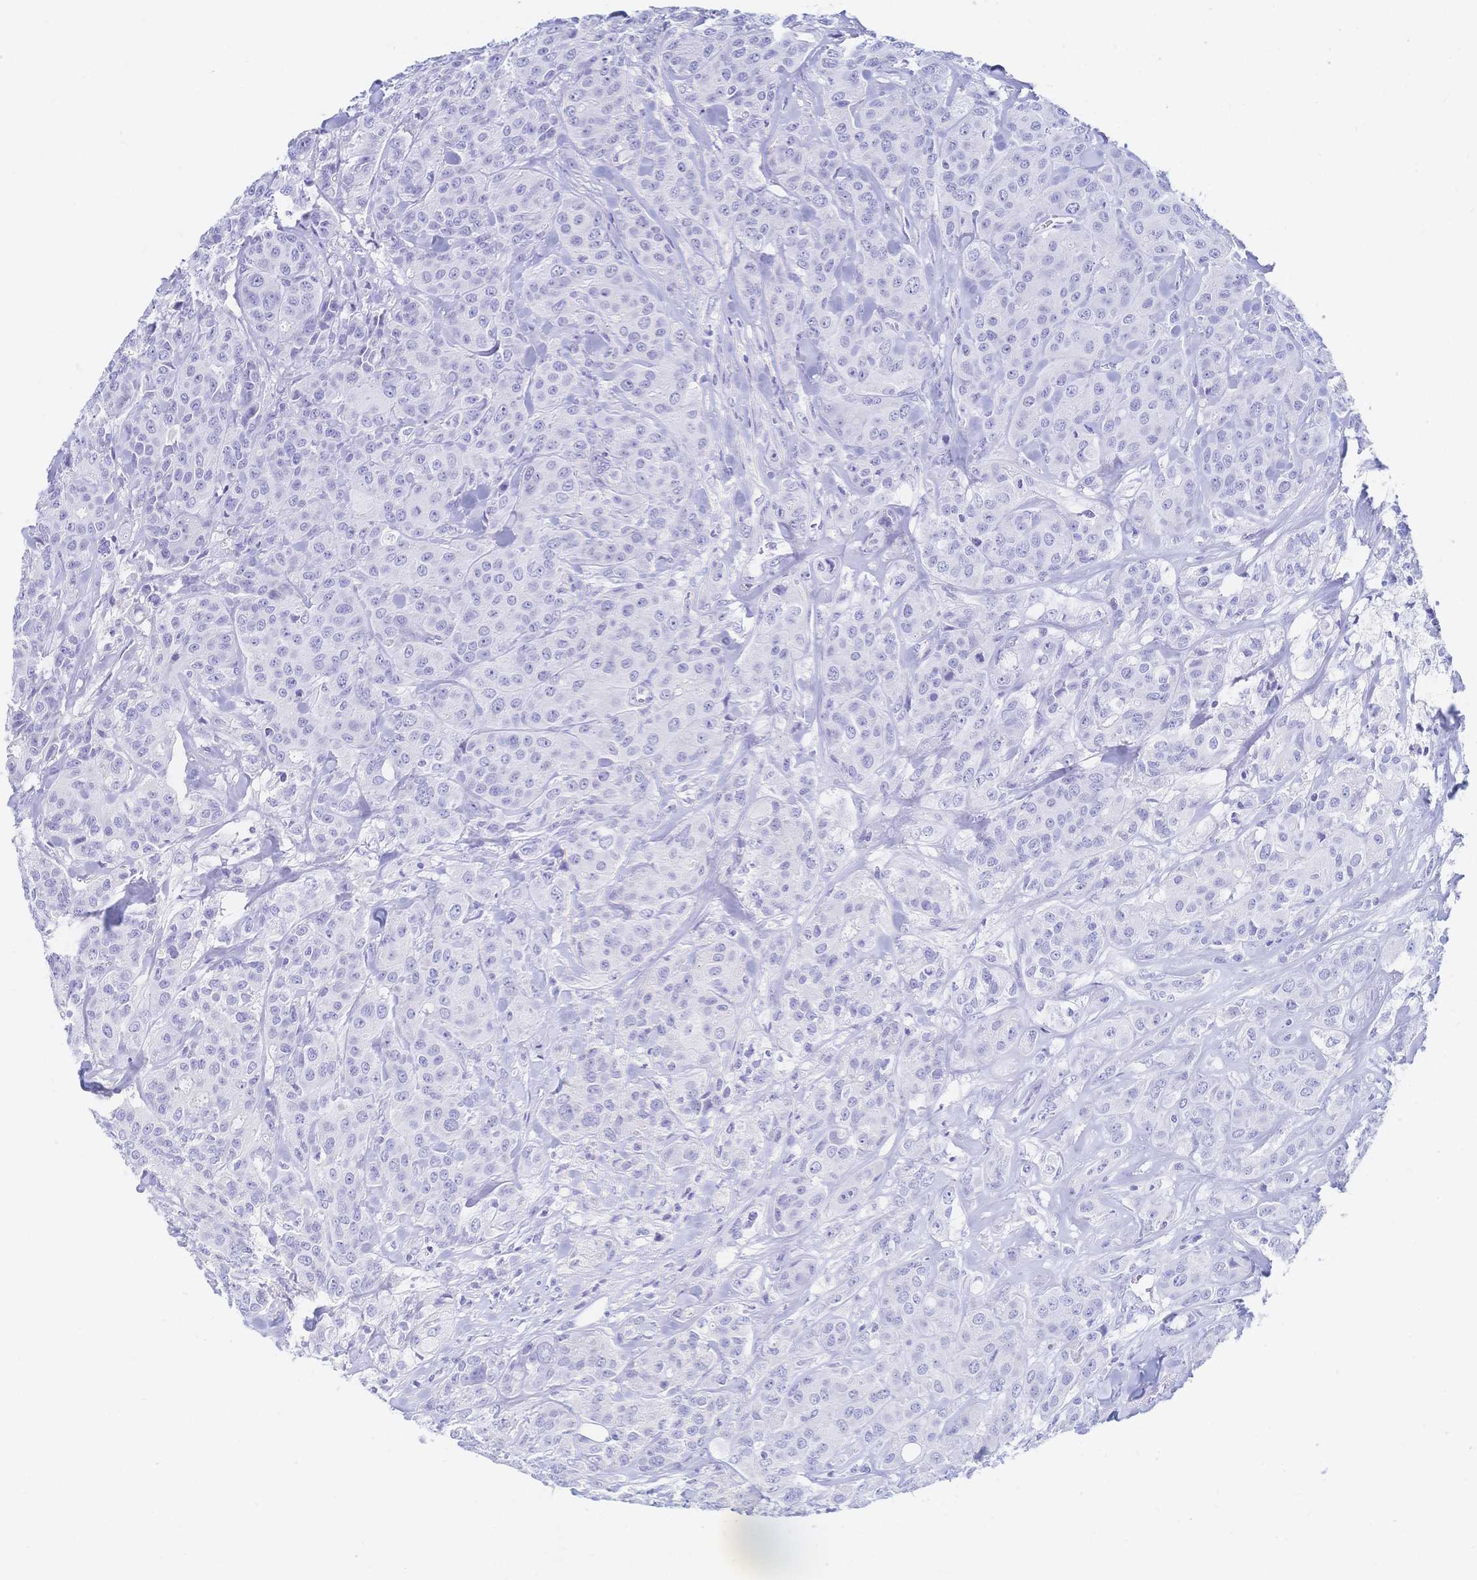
{"staining": {"intensity": "negative", "quantity": "none", "location": "none"}, "tissue": "breast cancer", "cell_type": "Tumor cells", "image_type": "cancer", "snomed": [{"axis": "morphology", "description": "Normal tissue, NOS"}, {"axis": "morphology", "description": "Duct carcinoma"}, {"axis": "topography", "description": "Breast"}], "caption": "Human breast cancer (intraductal carcinoma) stained for a protein using immunohistochemistry reveals no staining in tumor cells.", "gene": "MEP1B", "patient": {"sex": "female", "age": 43}}